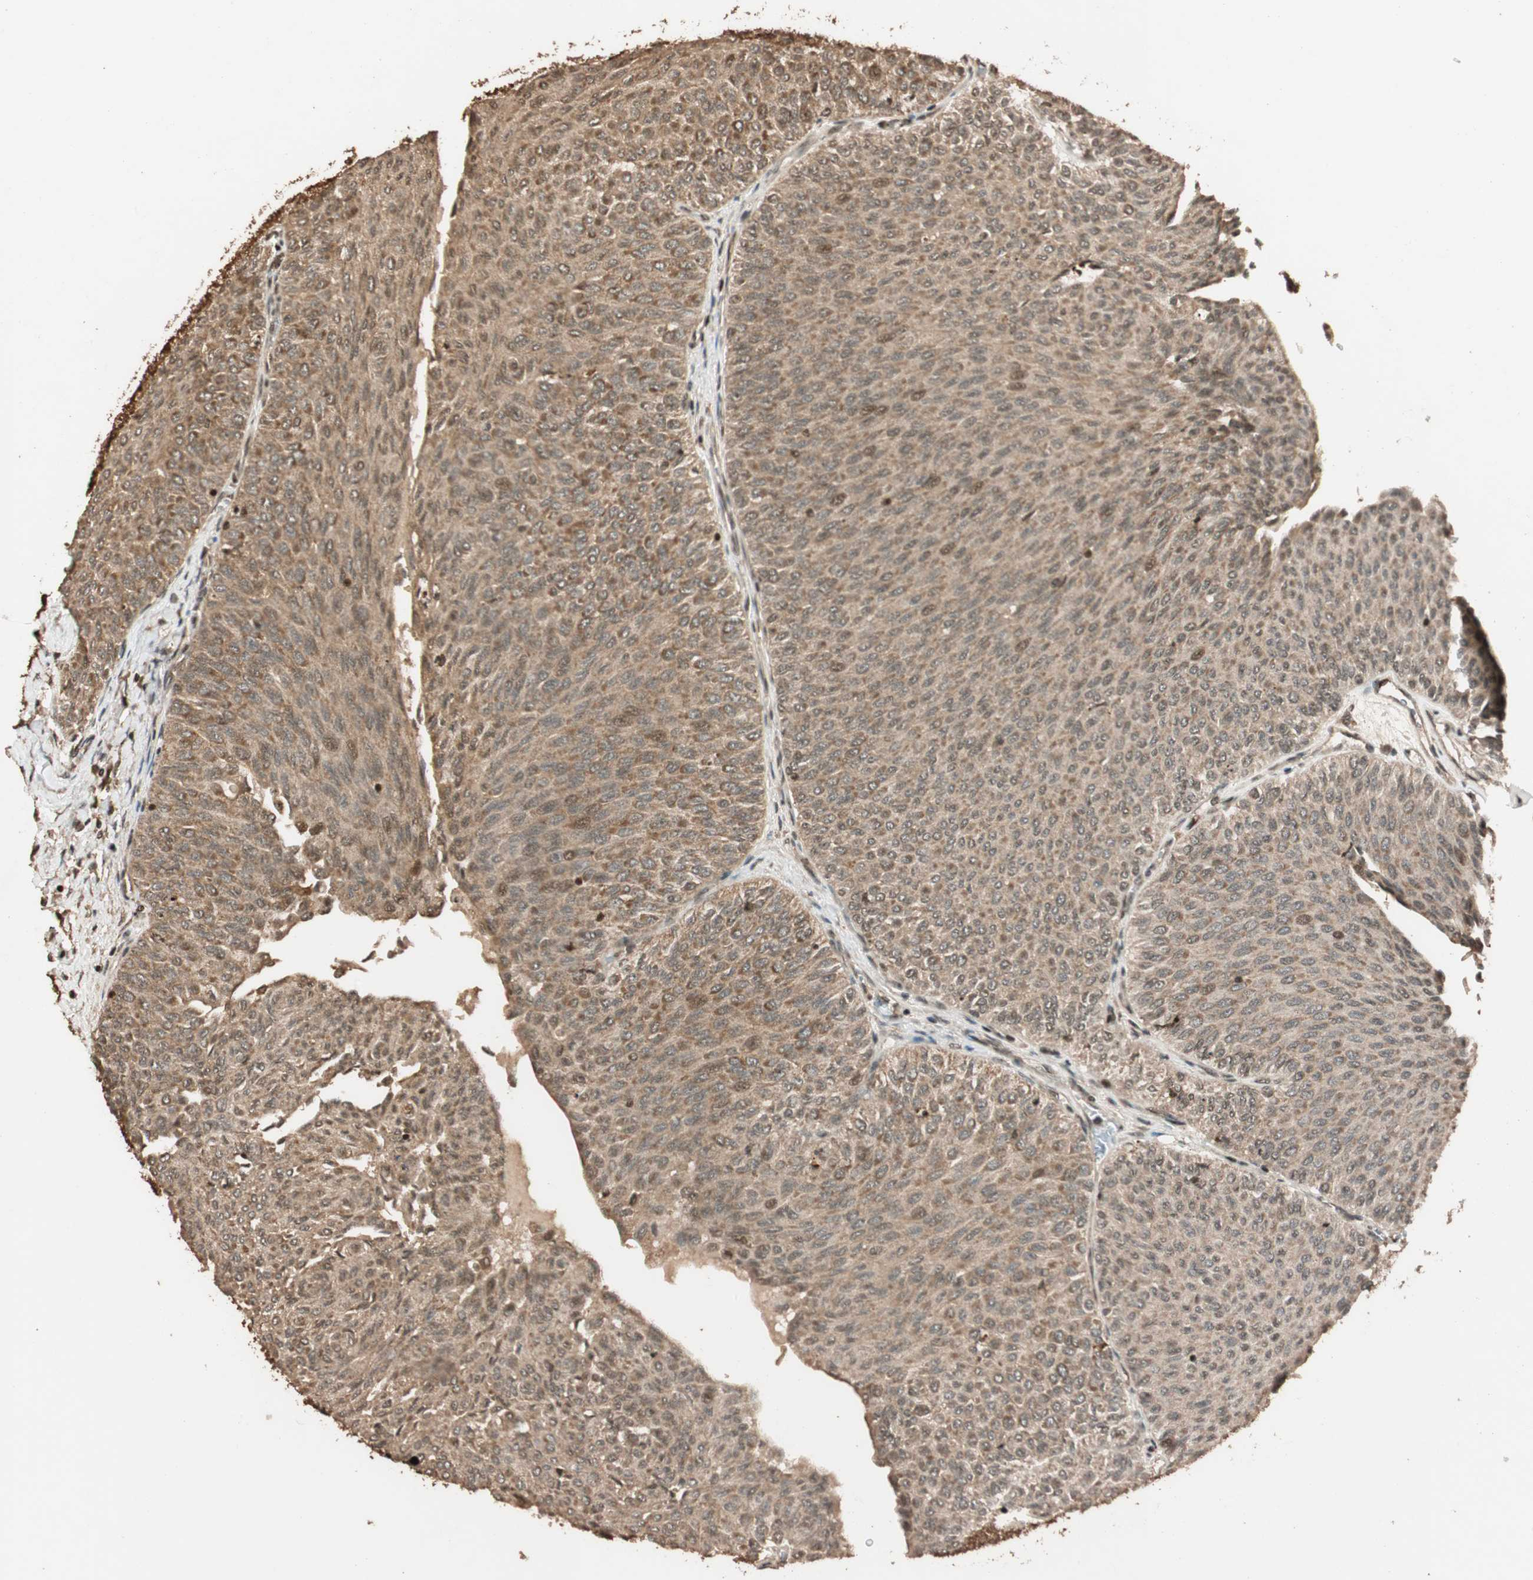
{"staining": {"intensity": "moderate", "quantity": ">75%", "location": "cytoplasmic/membranous"}, "tissue": "urothelial cancer", "cell_type": "Tumor cells", "image_type": "cancer", "snomed": [{"axis": "morphology", "description": "Urothelial carcinoma, Low grade"}, {"axis": "topography", "description": "Urinary bladder"}], "caption": "Protein expression analysis of low-grade urothelial carcinoma reveals moderate cytoplasmic/membranous staining in approximately >75% of tumor cells. Immunohistochemistry stains the protein in brown and the nuclei are stained blue.", "gene": "ALKBH5", "patient": {"sex": "male", "age": 78}}